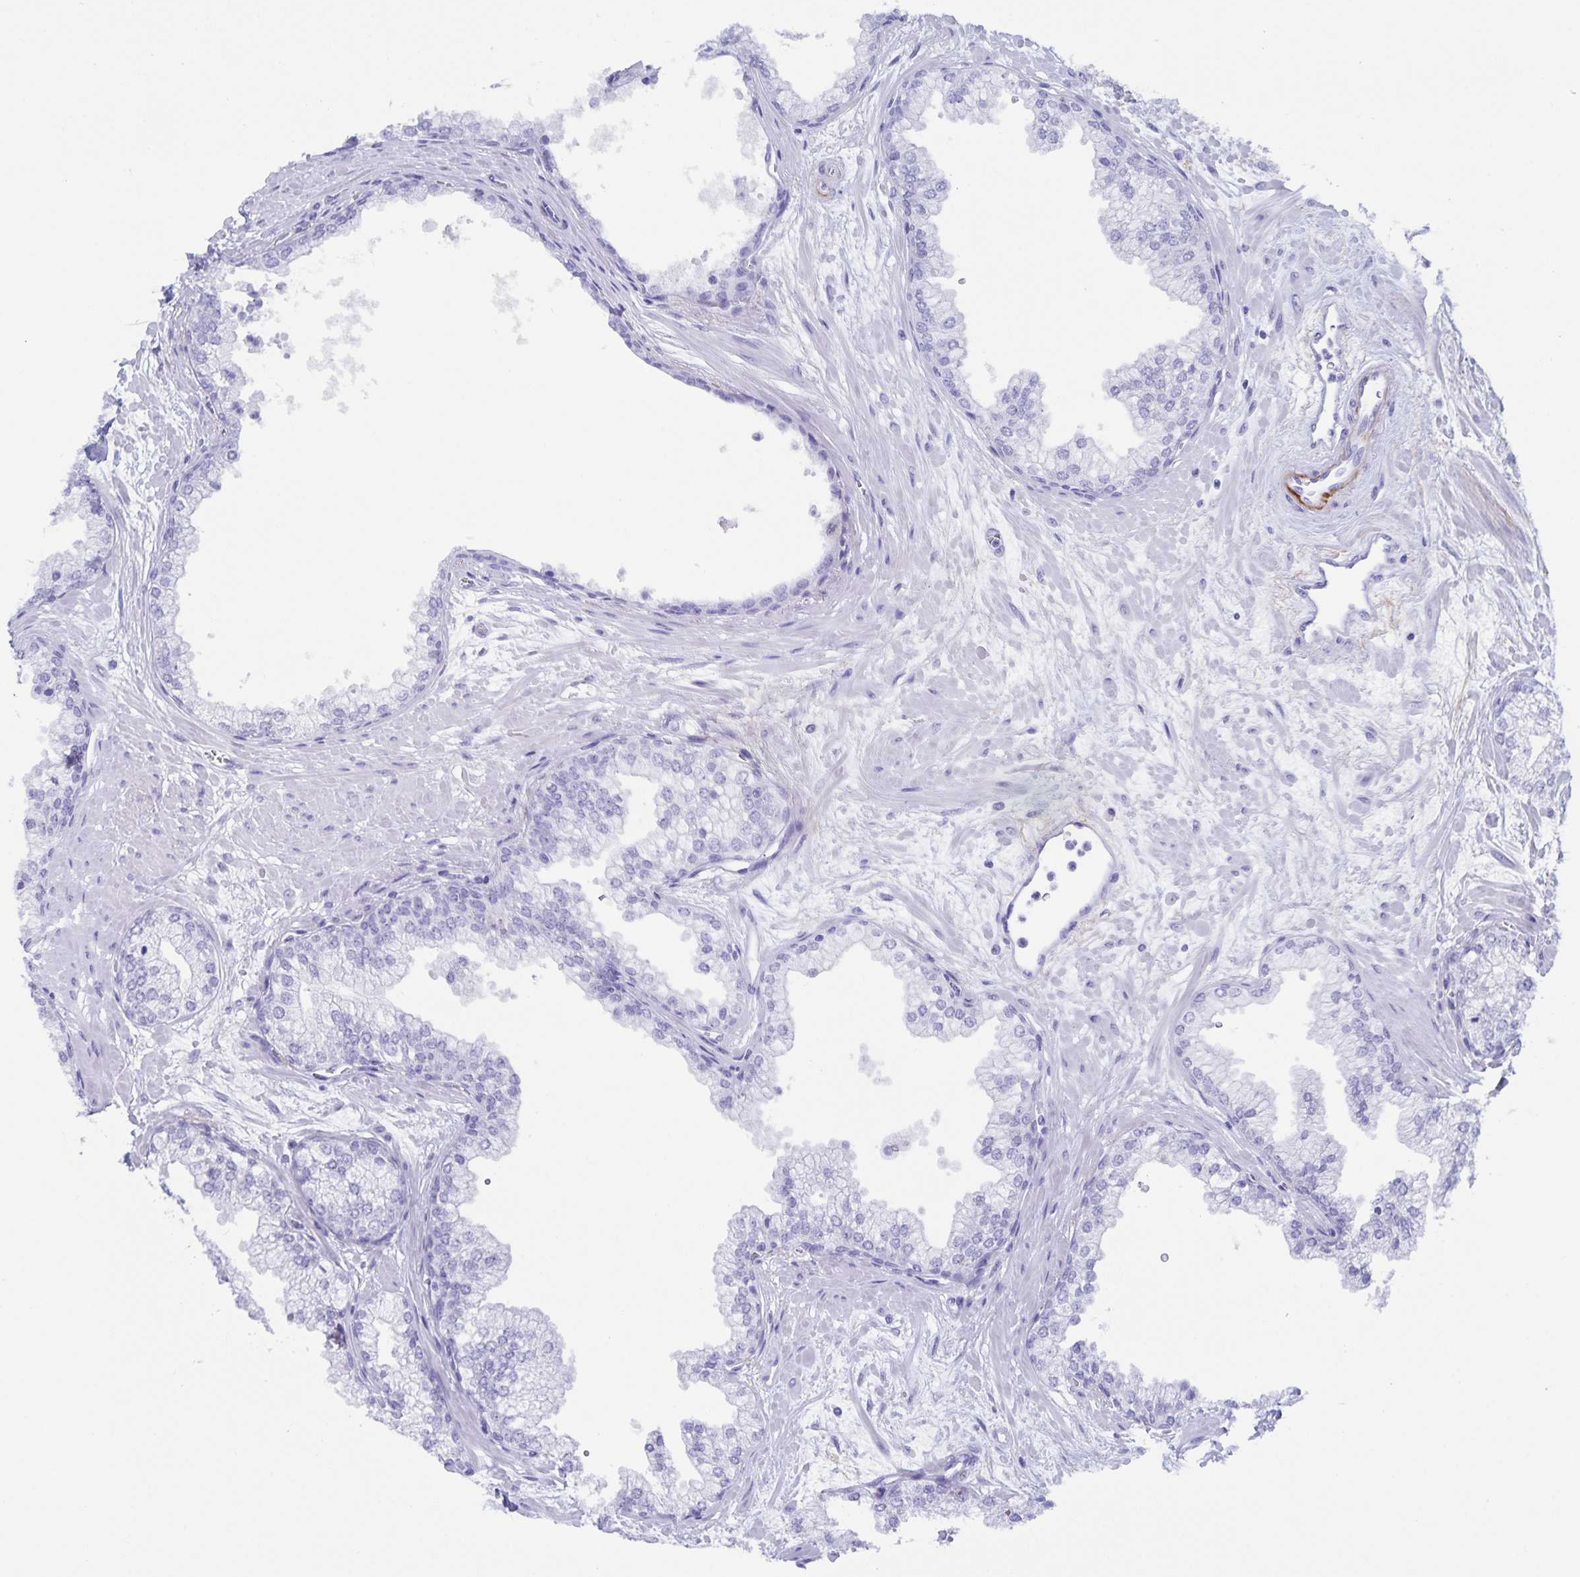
{"staining": {"intensity": "negative", "quantity": "none", "location": "none"}, "tissue": "prostate", "cell_type": "Glandular cells", "image_type": "normal", "snomed": [{"axis": "morphology", "description": "Normal tissue, NOS"}, {"axis": "topography", "description": "Prostate"}, {"axis": "topography", "description": "Peripheral nerve tissue"}], "caption": "Glandular cells show no significant expression in benign prostate. (DAB (3,3'-diaminobenzidine) immunohistochemistry (IHC) with hematoxylin counter stain).", "gene": "AQP4", "patient": {"sex": "male", "age": 61}}